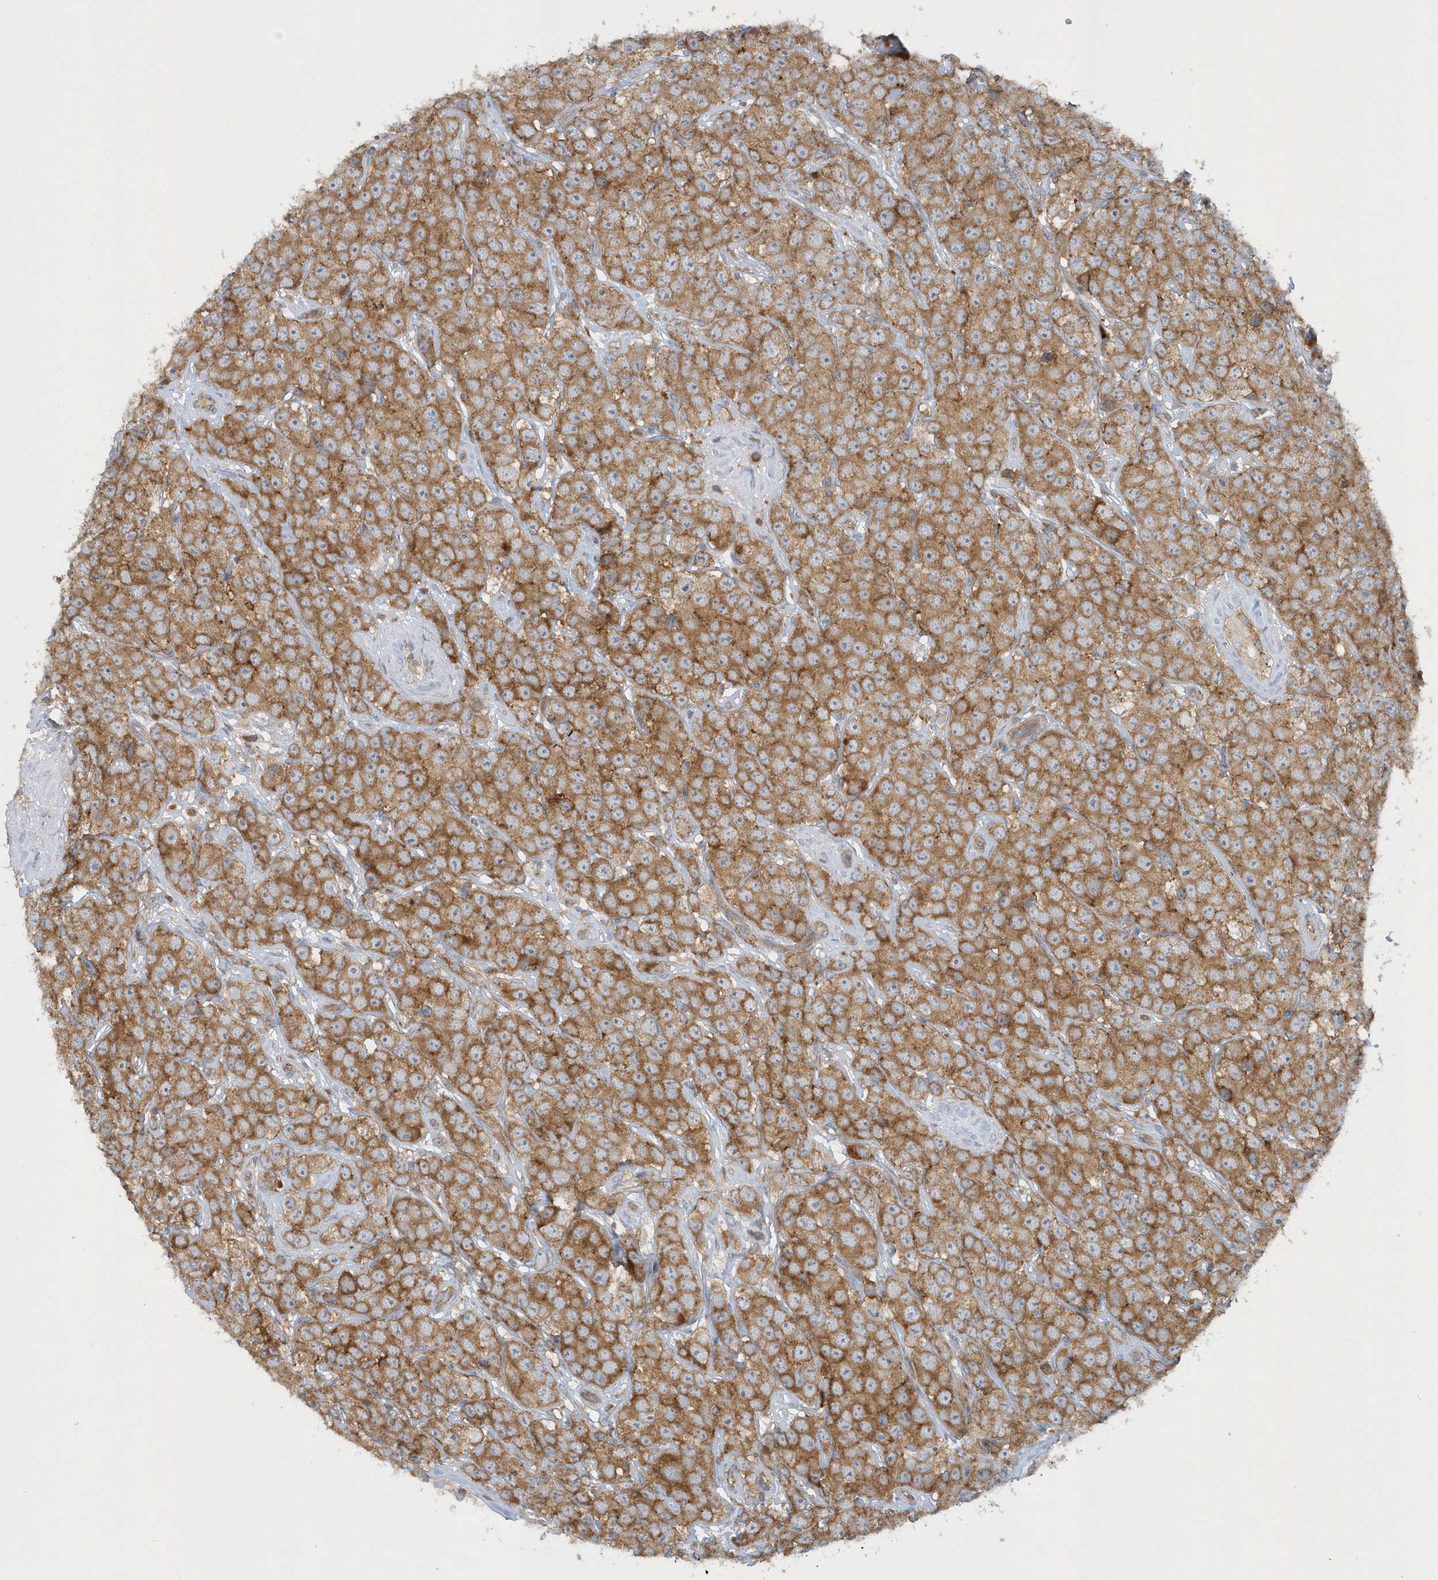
{"staining": {"intensity": "moderate", "quantity": ">75%", "location": "cytoplasmic/membranous"}, "tissue": "testis cancer", "cell_type": "Tumor cells", "image_type": "cancer", "snomed": [{"axis": "morphology", "description": "Seminoma, NOS"}, {"axis": "topography", "description": "Testis"}], "caption": "Brown immunohistochemical staining in human testis cancer reveals moderate cytoplasmic/membranous positivity in about >75% of tumor cells. The staining was performed using DAB, with brown indicating positive protein expression. Nuclei are stained blue with hematoxylin.", "gene": "CNOT10", "patient": {"sex": "male", "age": 28}}